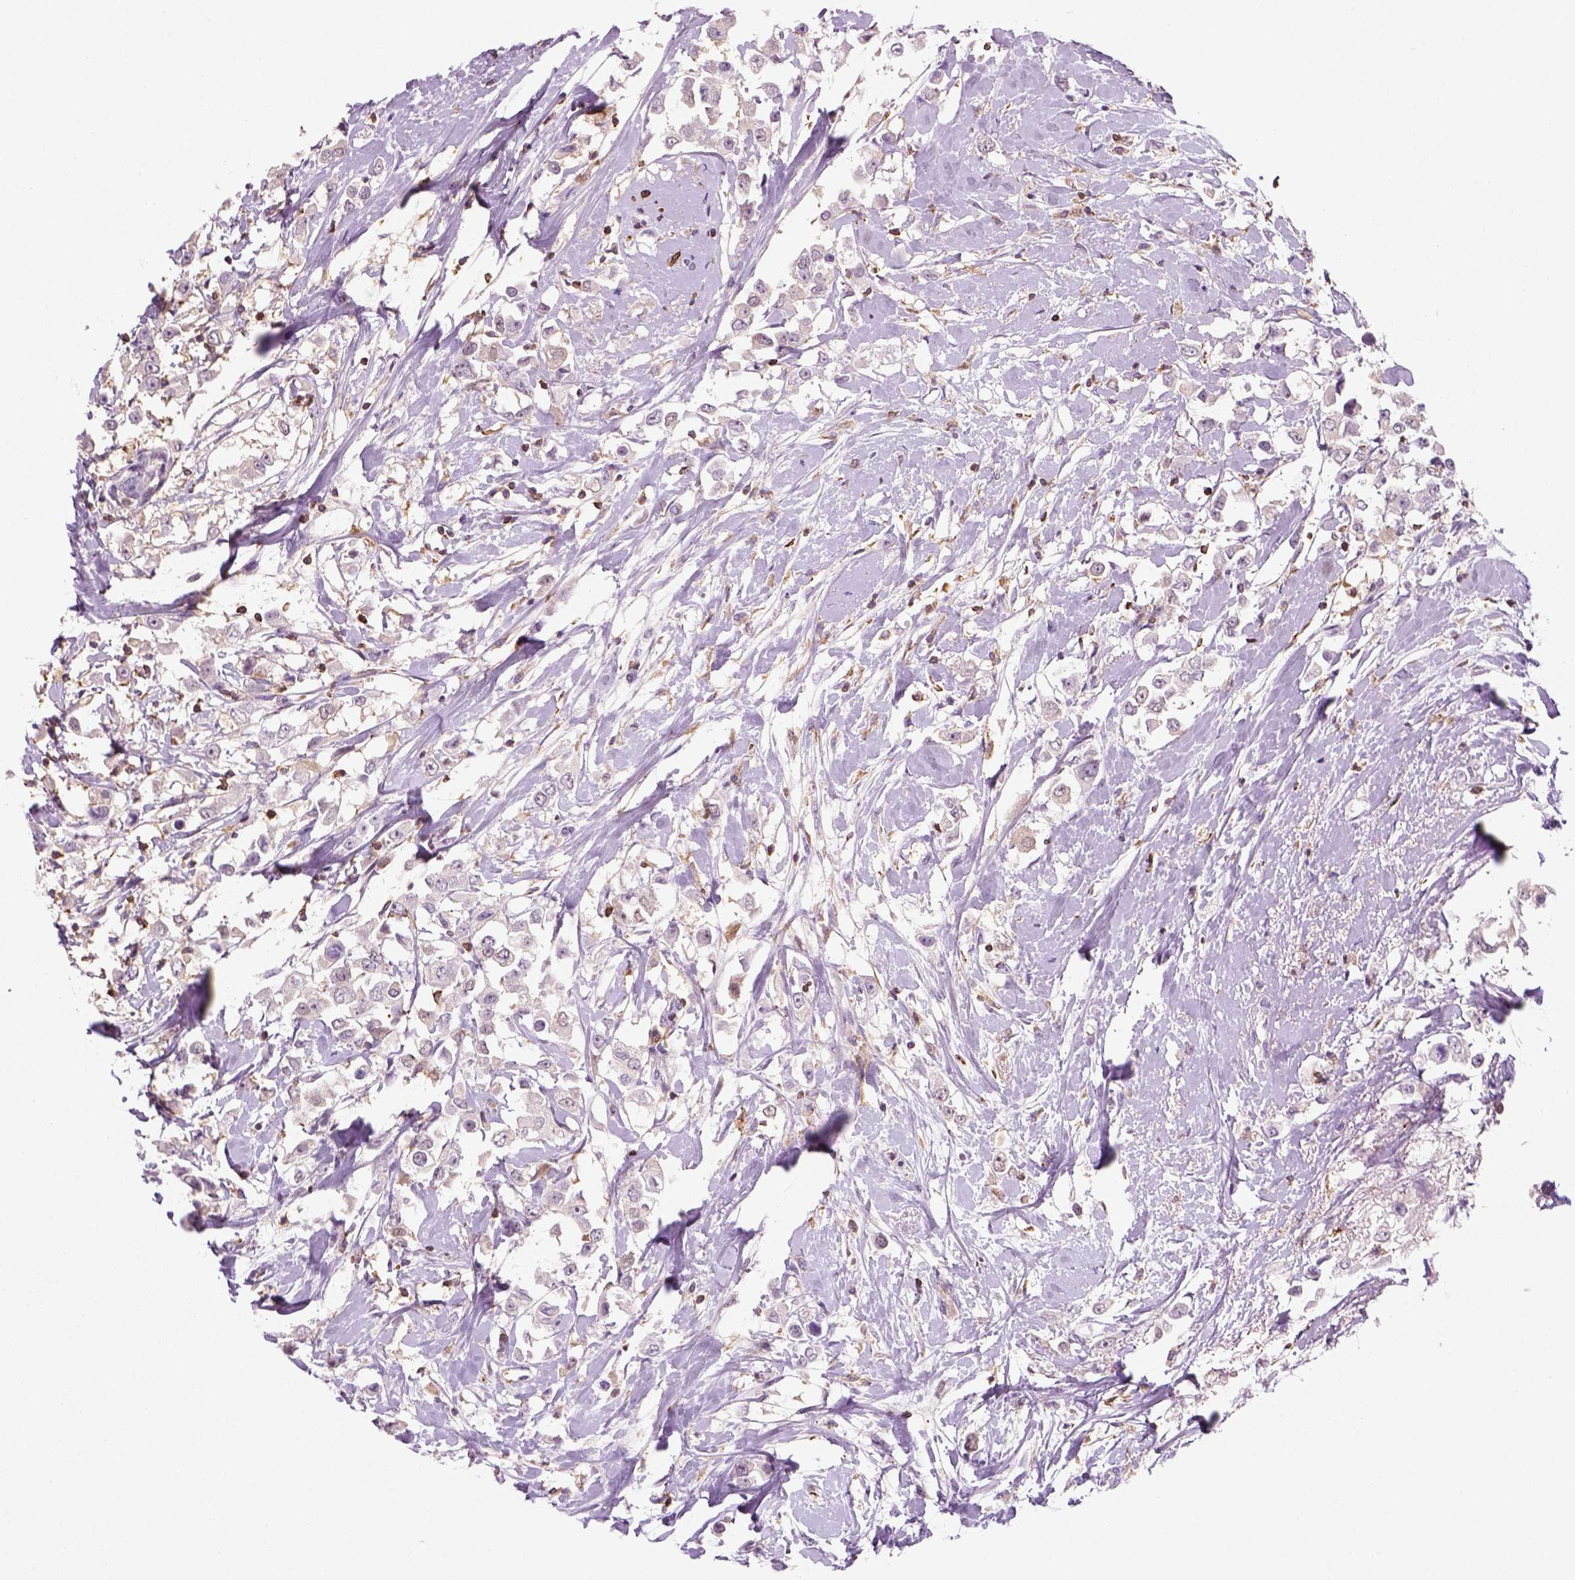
{"staining": {"intensity": "negative", "quantity": "none", "location": "none"}, "tissue": "breast cancer", "cell_type": "Tumor cells", "image_type": "cancer", "snomed": [{"axis": "morphology", "description": "Duct carcinoma"}, {"axis": "topography", "description": "Breast"}], "caption": "Tumor cells are negative for protein expression in human intraductal carcinoma (breast).", "gene": "GOT1", "patient": {"sex": "female", "age": 61}}